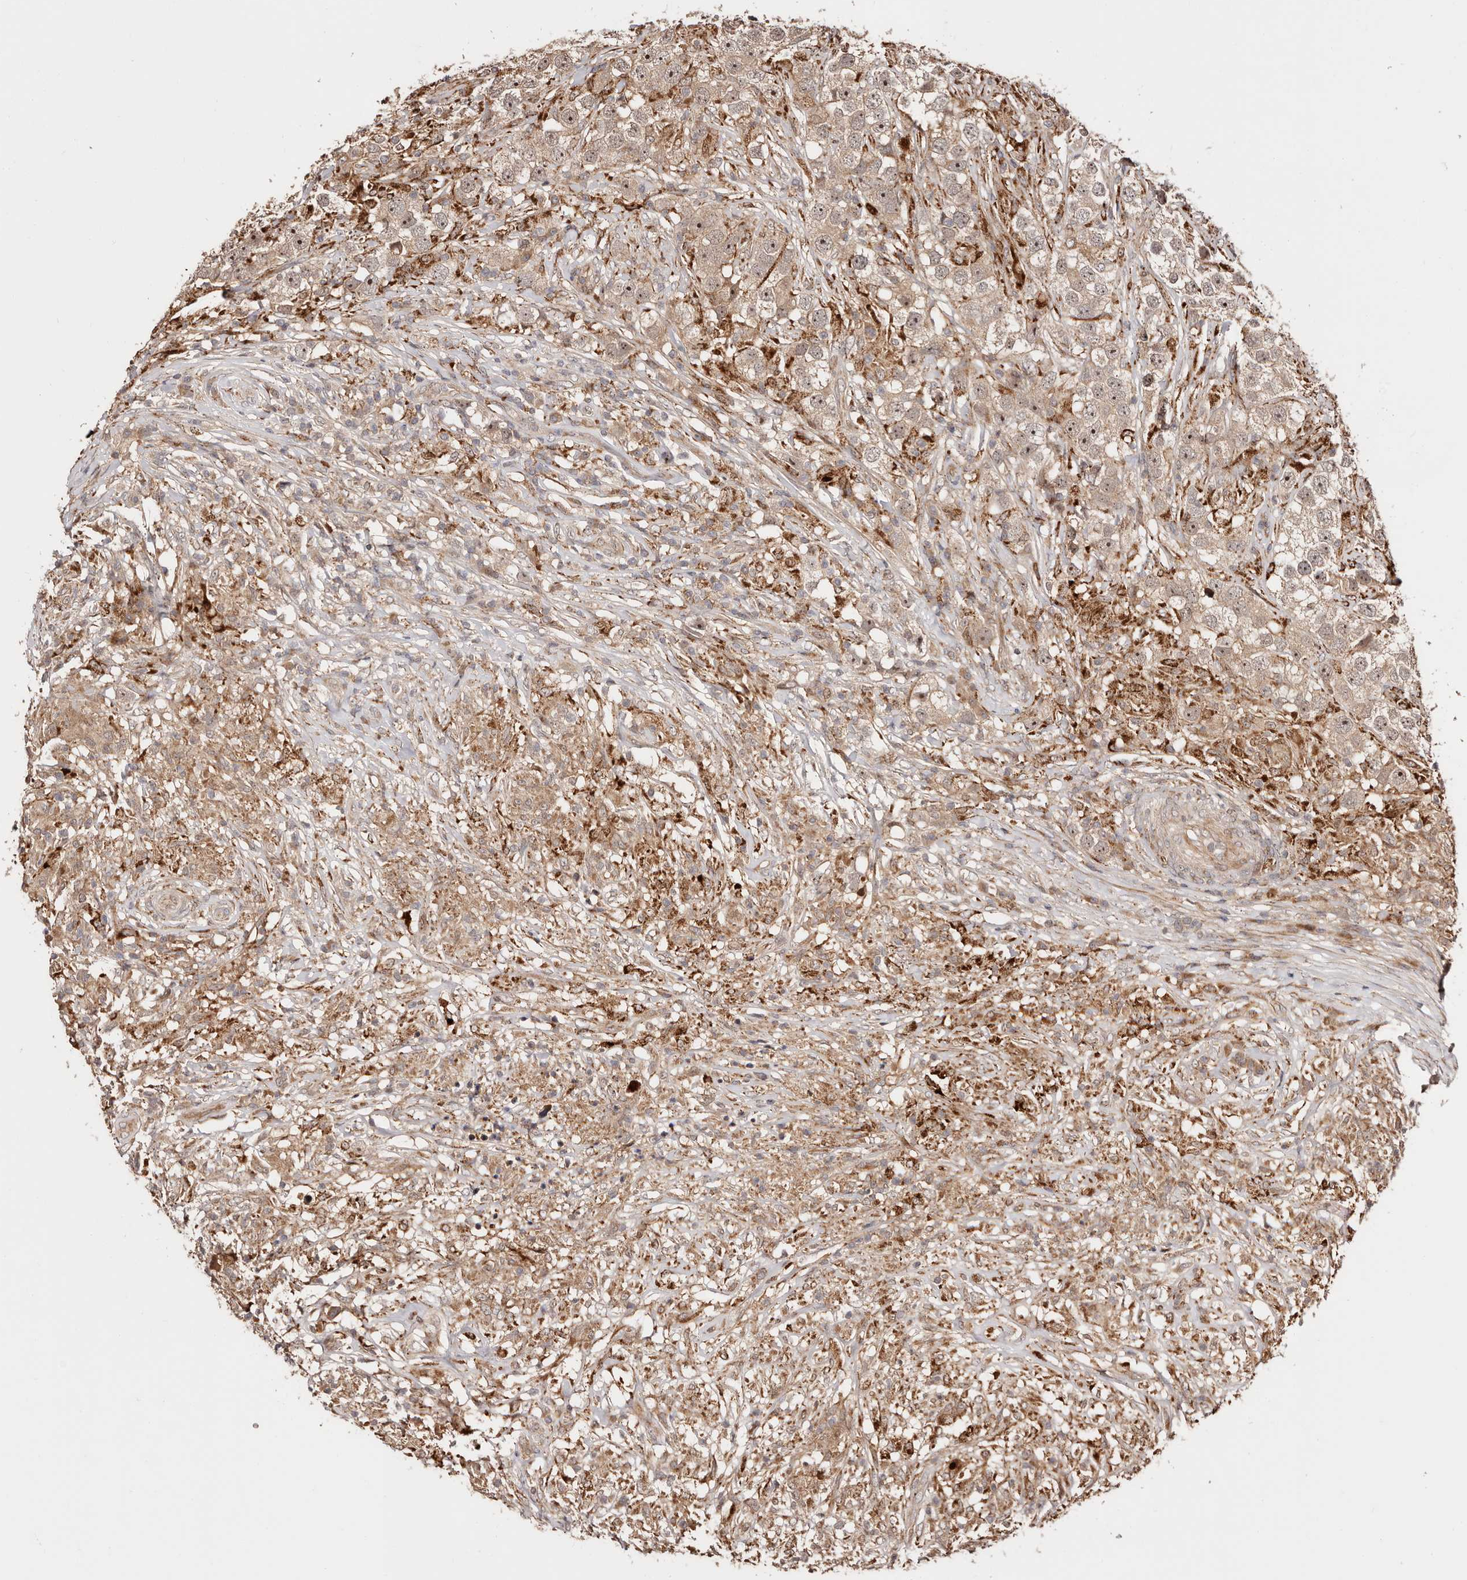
{"staining": {"intensity": "moderate", "quantity": "25%-75%", "location": "cytoplasmic/membranous,nuclear"}, "tissue": "testis cancer", "cell_type": "Tumor cells", "image_type": "cancer", "snomed": [{"axis": "morphology", "description": "Seminoma, NOS"}, {"axis": "topography", "description": "Testis"}], "caption": "Immunohistochemical staining of human testis seminoma displays medium levels of moderate cytoplasmic/membranous and nuclear protein staining in approximately 25%-75% of tumor cells. The staining was performed using DAB (3,3'-diaminobenzidine), with brown indicating positive protein expression. Nuclei are stained blue with hematoxylin.", "gene": "PTPN22", "patient": {"sex": "male", "age": 49}}